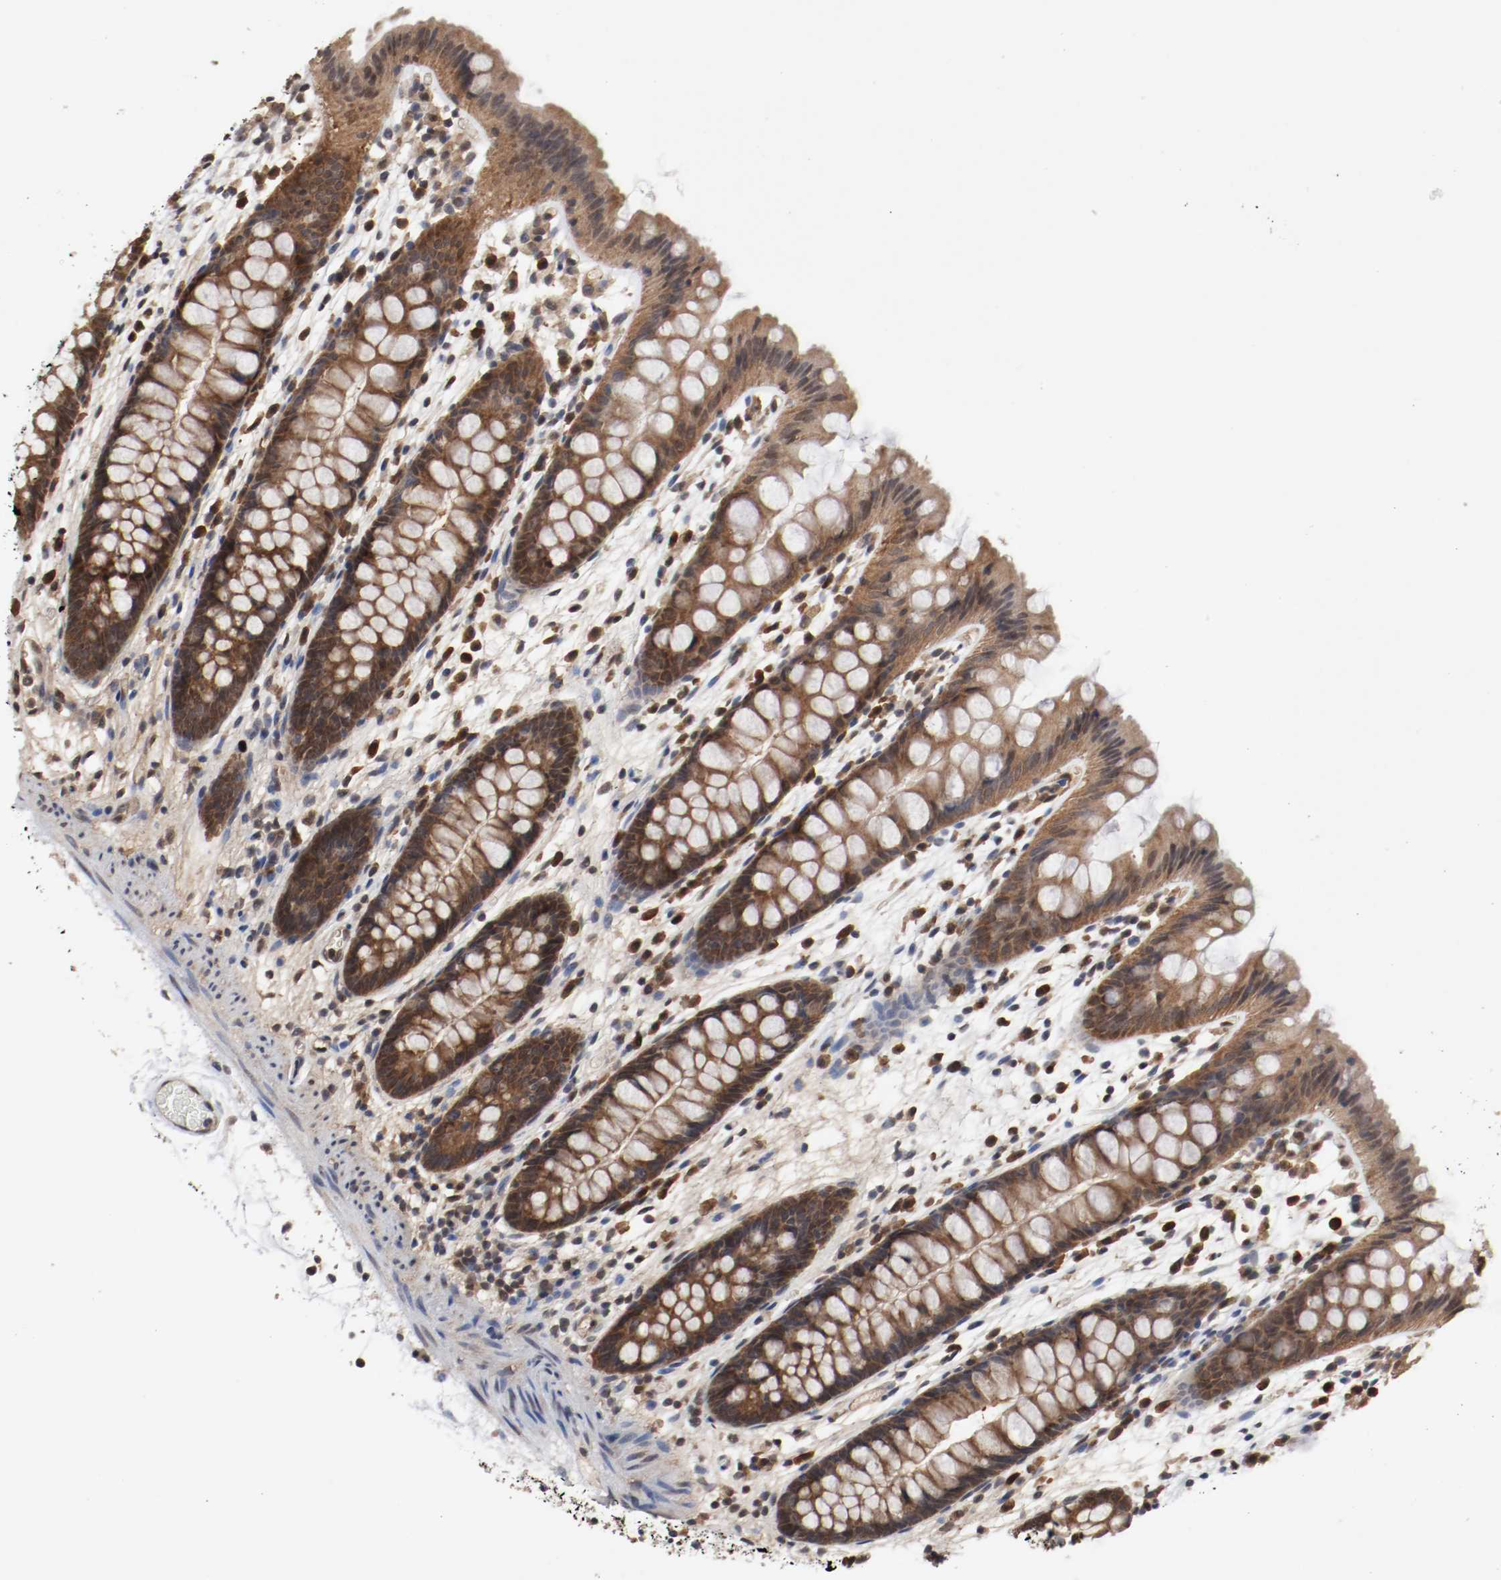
{"staining": {"intensity": "moderate", "quantity": ">75%", "location": "cytoplasmic/membranous"}, "tissue": "colon", "cell_type": "Endothelial cells", "image_type": "normal", "snomed": [{"axis": "morphology", "description": "Normal tissue, NOS"}, {"axis": "topography", "description": "Smooth muscle"}, {"axis": "topography", "description": "Colon"}], "caption": "Endothelial cells display medium levels of moderate cytoplasmic/membranous expression in approximately >75% of cells in benign colon. The staining was performed using DAB (3,3'-diaminobenzidine), with brown indicating positive protein expression. Nuclei are stained blue with hematoxylin.", "gene": "AFG3L2", "patient": {"sex": "male", "age": 67}}